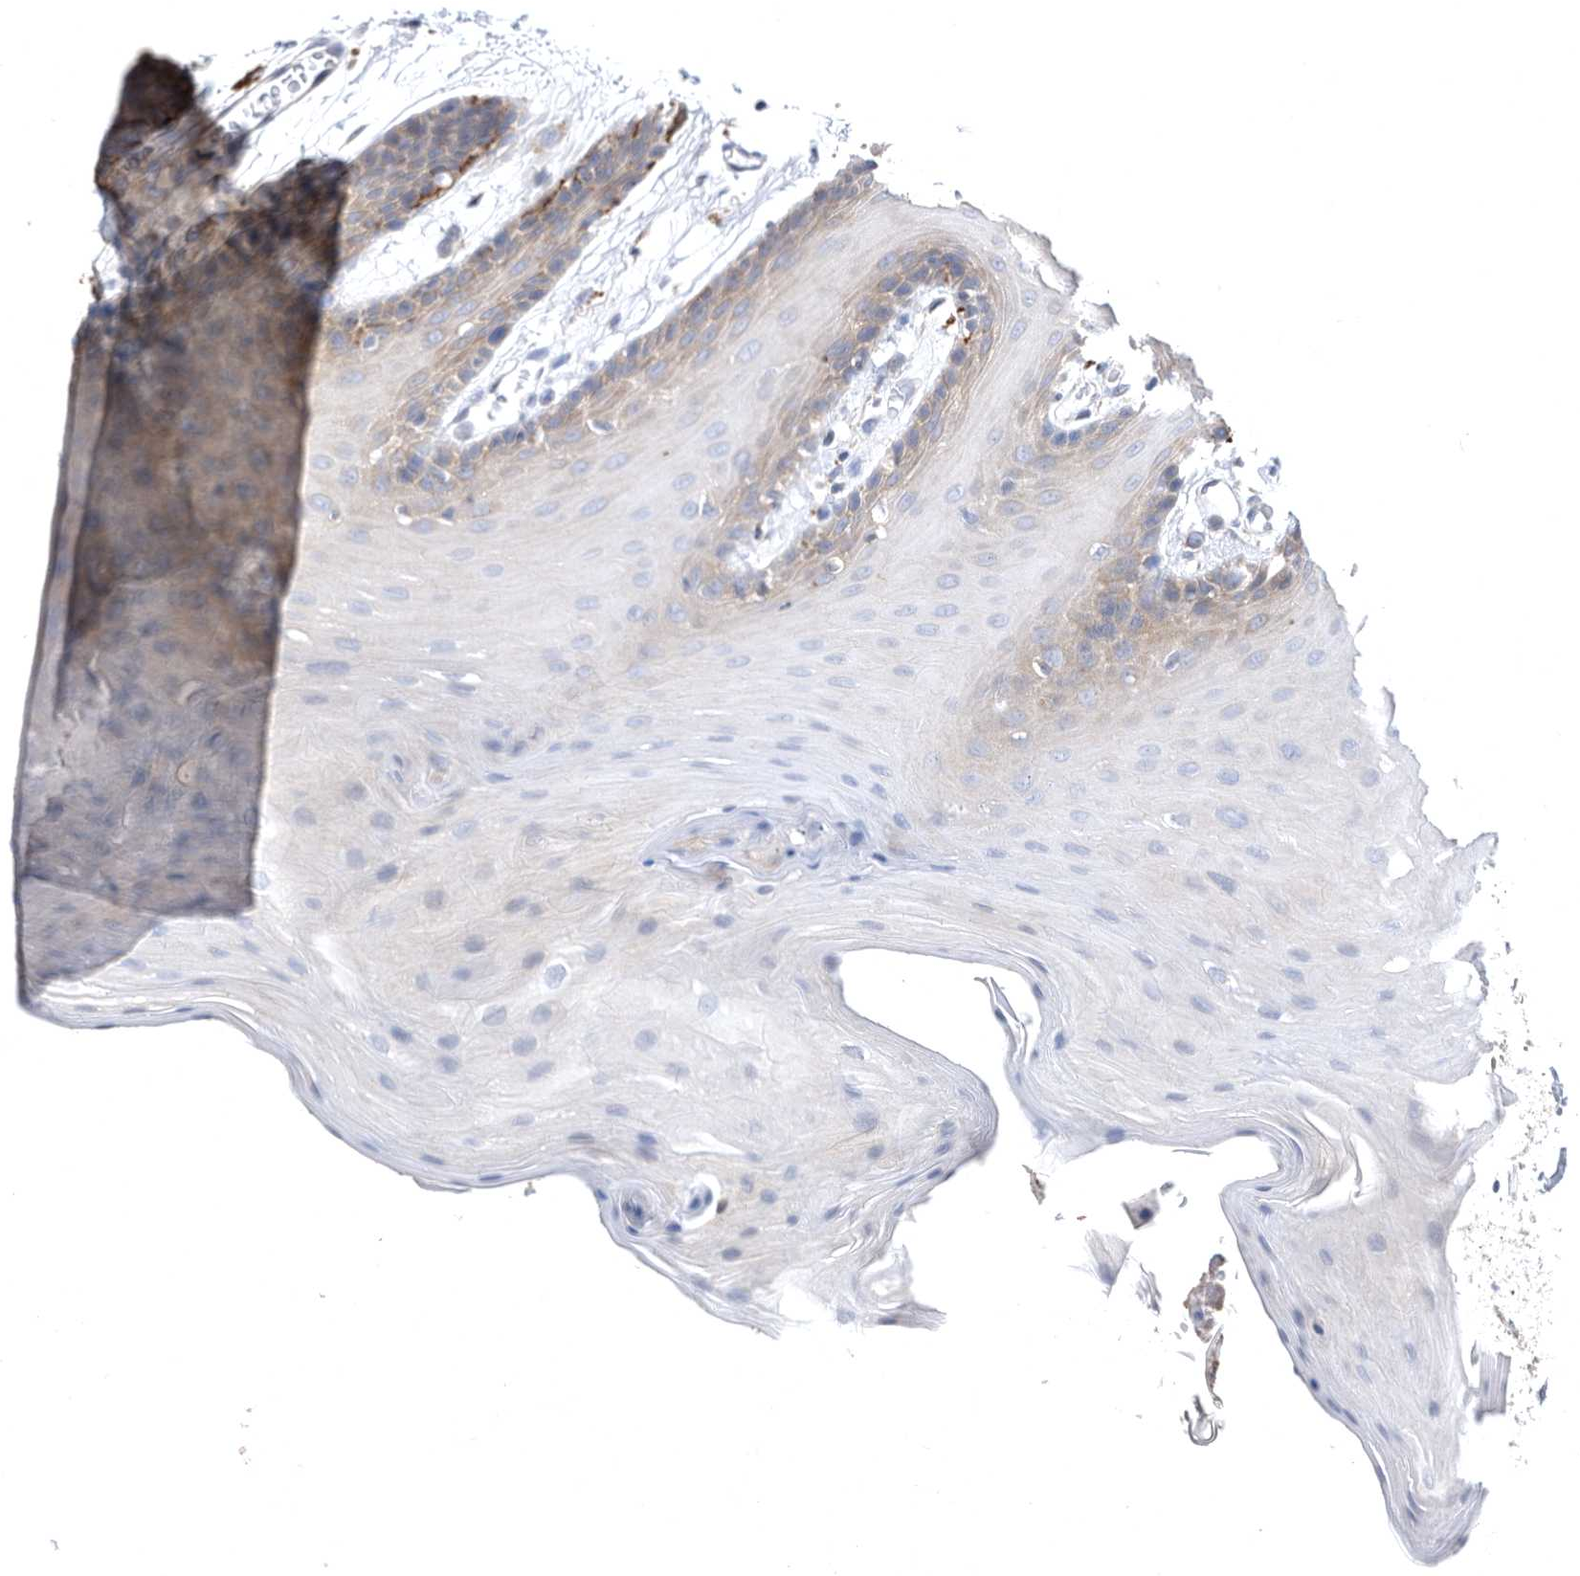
{"staining": {"intensity": "moderate", "quantity": "<25%", "location": "cytoplasmic/membranous"}, "tissue": "oral mucosa", "cell_type": "Squamous epithelial cells", "image_type": "normal", "snomed": [{"axis": "morphology", "description": "Normal tissue, NOS"}, {"axis": "morphology", "description": "Squamous cell carcinoma, NOS"}, {"axis": "topography", "description": "Skeletal muscle"}, {"axis": "topography", "description": "Oral tissue"}, {"axis": "topography", "description": "Salivary gland"}, {"axis": "topography", "description": "Head-Neck"}], "caption": "Squamous epithelial cells demonstrate moderate cytoplasmic/membranous positivity in approximately <25% of cells in normal oral mucosa.", "gene": "CCT4", "patient": {"sex": "male", "age": 54}}